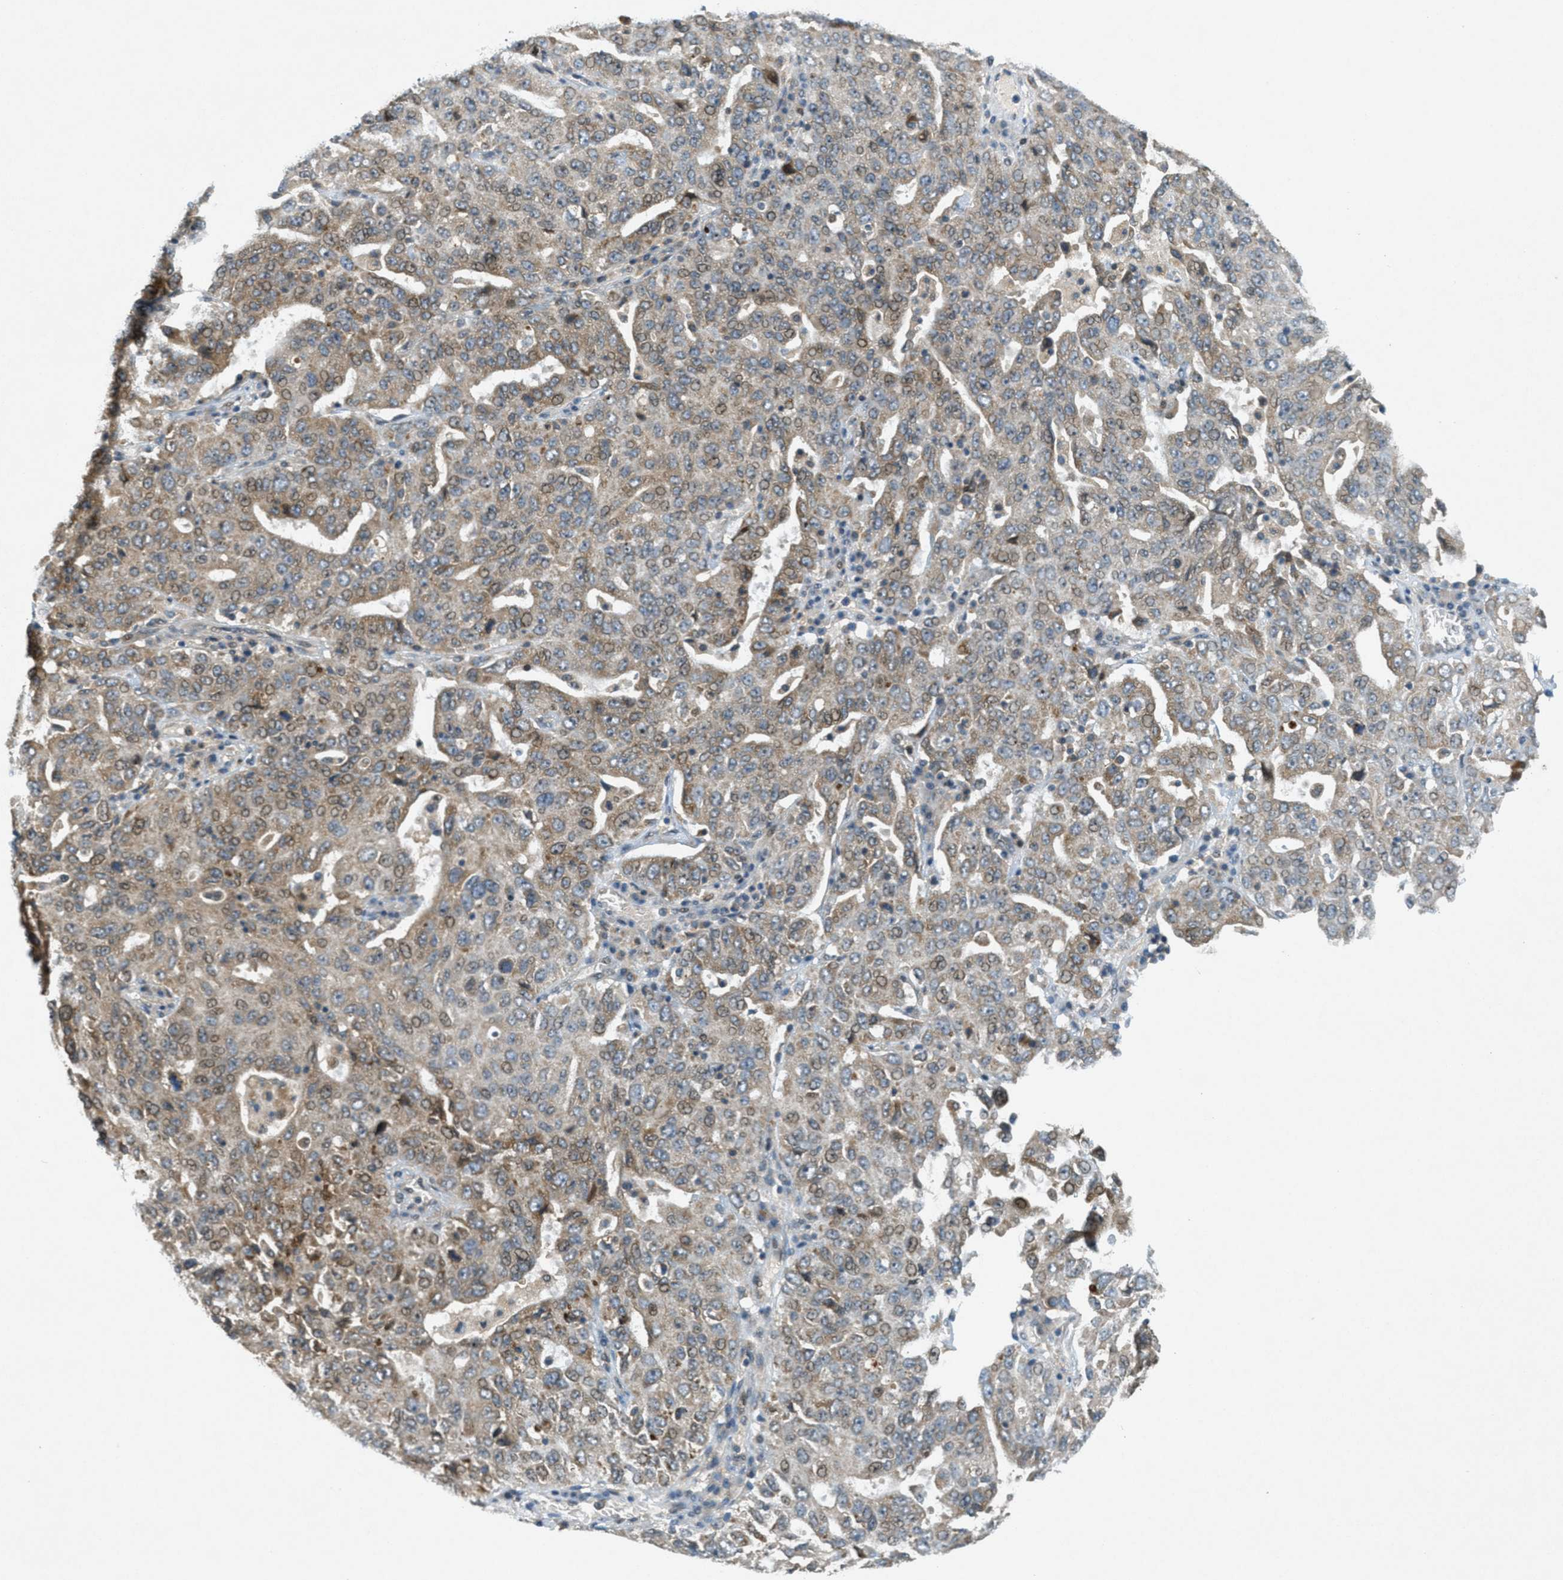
{"staining": {"intensity": "weak", "quantity": "25%-75%", "location": "cytoplasmic/membranous,nuclear"}, "tissue": "ovarian cancer", "cell_type": "Tumor cells", "image_type": "cancer", "snomed": [{"axis": "morphology", "description": "Carcinoma, endometroid"}, {"axis": "topography", "description": "Ovary"}], "caption": "This is an image of immunohistochemistry (IHC) staining of ovarian cancer (endometroid carcinoma), which shows weak staining in the cytoplasmic/membranous and nuclear of tumor cells.", "gene": "SIGMAR1", "patient": {"sex": "female", "age": 62}}